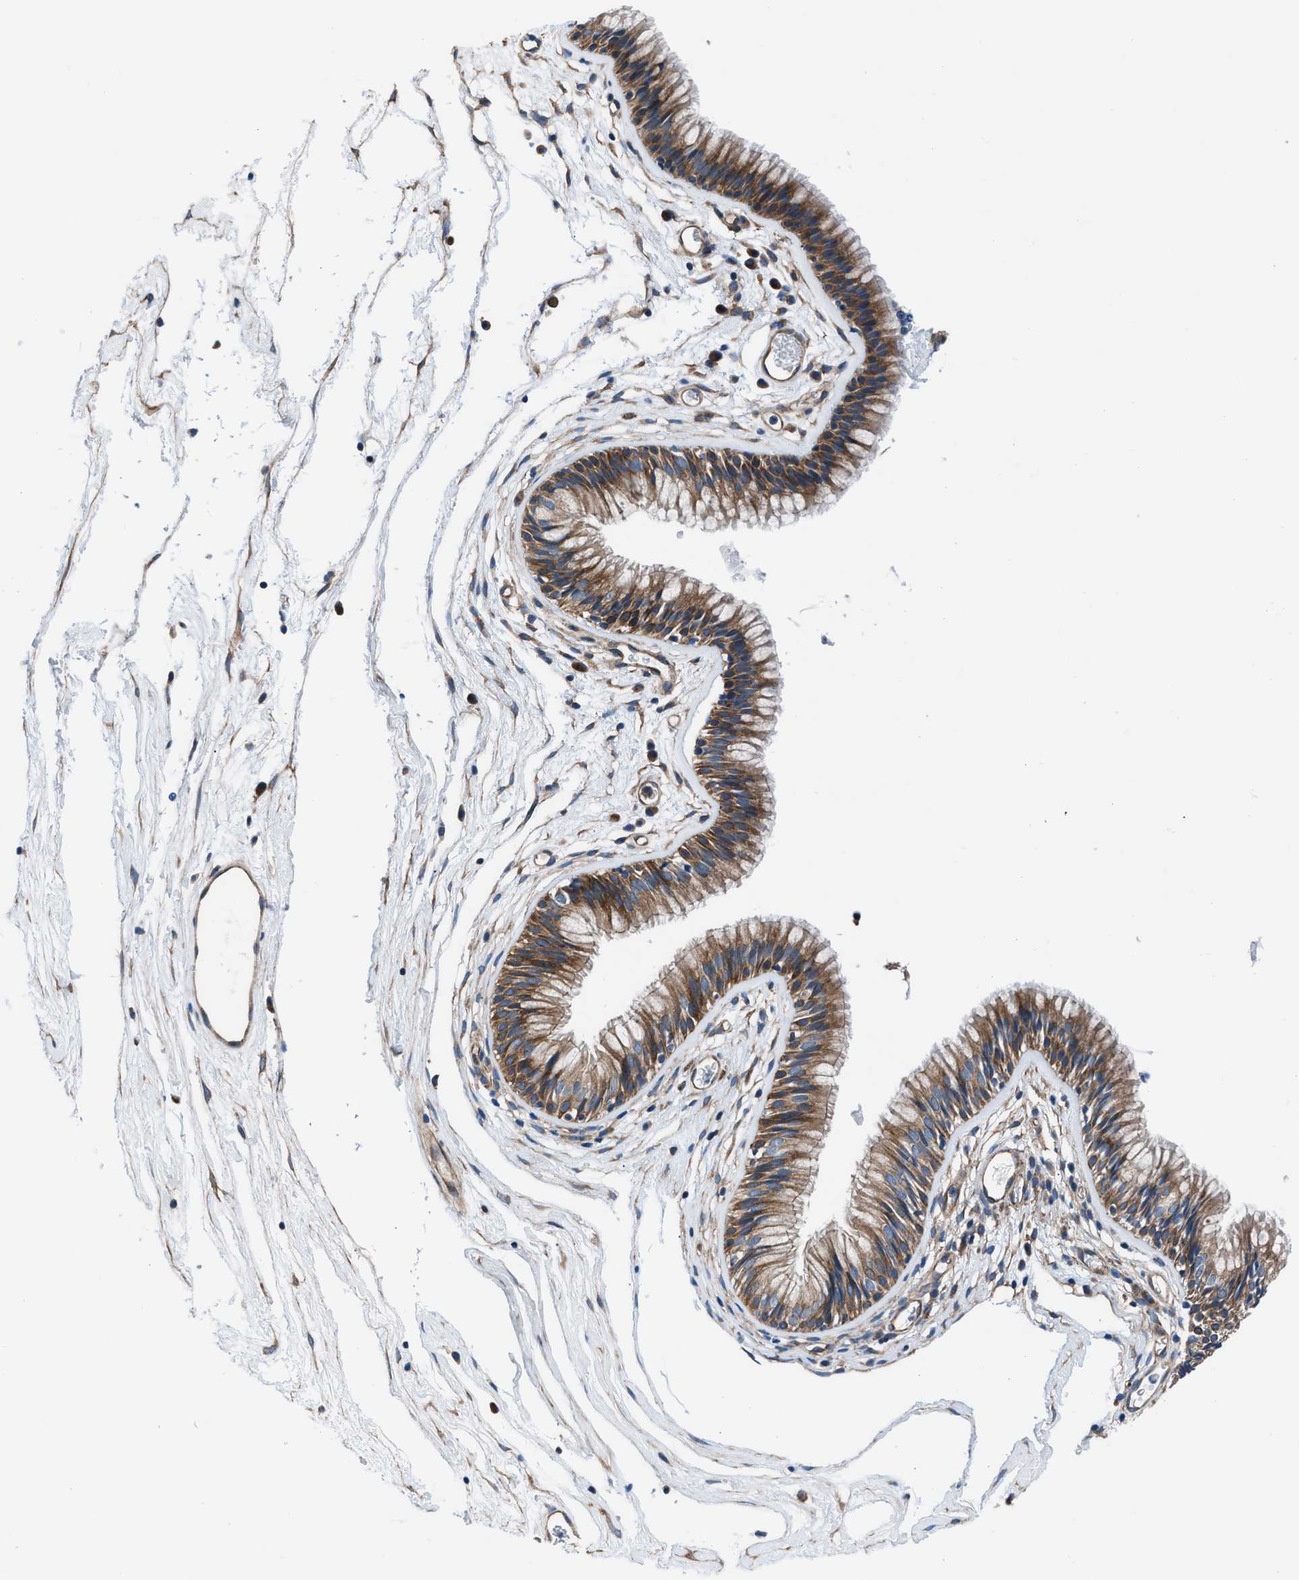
{"staining": {"intensity": "strong", "quantity": ">75%", "location": "cytoplasmic/membranous"}, "tissue": "nasopharynx", "cell_type": "Respiratory epithelial cells", "image_type": "normal", "snomed": [{"axis": "morphology", "description": "Normal tissue, NOS"}, {"axis": "morphology", "description": "Inflammation, NOS"}, {"axis": "topography", "description": "Nasopharynx"}], "caption": "The image demonstrates immunohistochemical staining of unremarkable nasopharynx. There is strong cytoplasmic/membranous positivity is present in about >75% of respiratory epithelial cells. The protein is stained brown, and the nuclei are stained in blue (DAB IHC with brightfield microscopy, high magnification).", "gene": "TRIP4", "patient": {"sex": "male", "age": 48}}